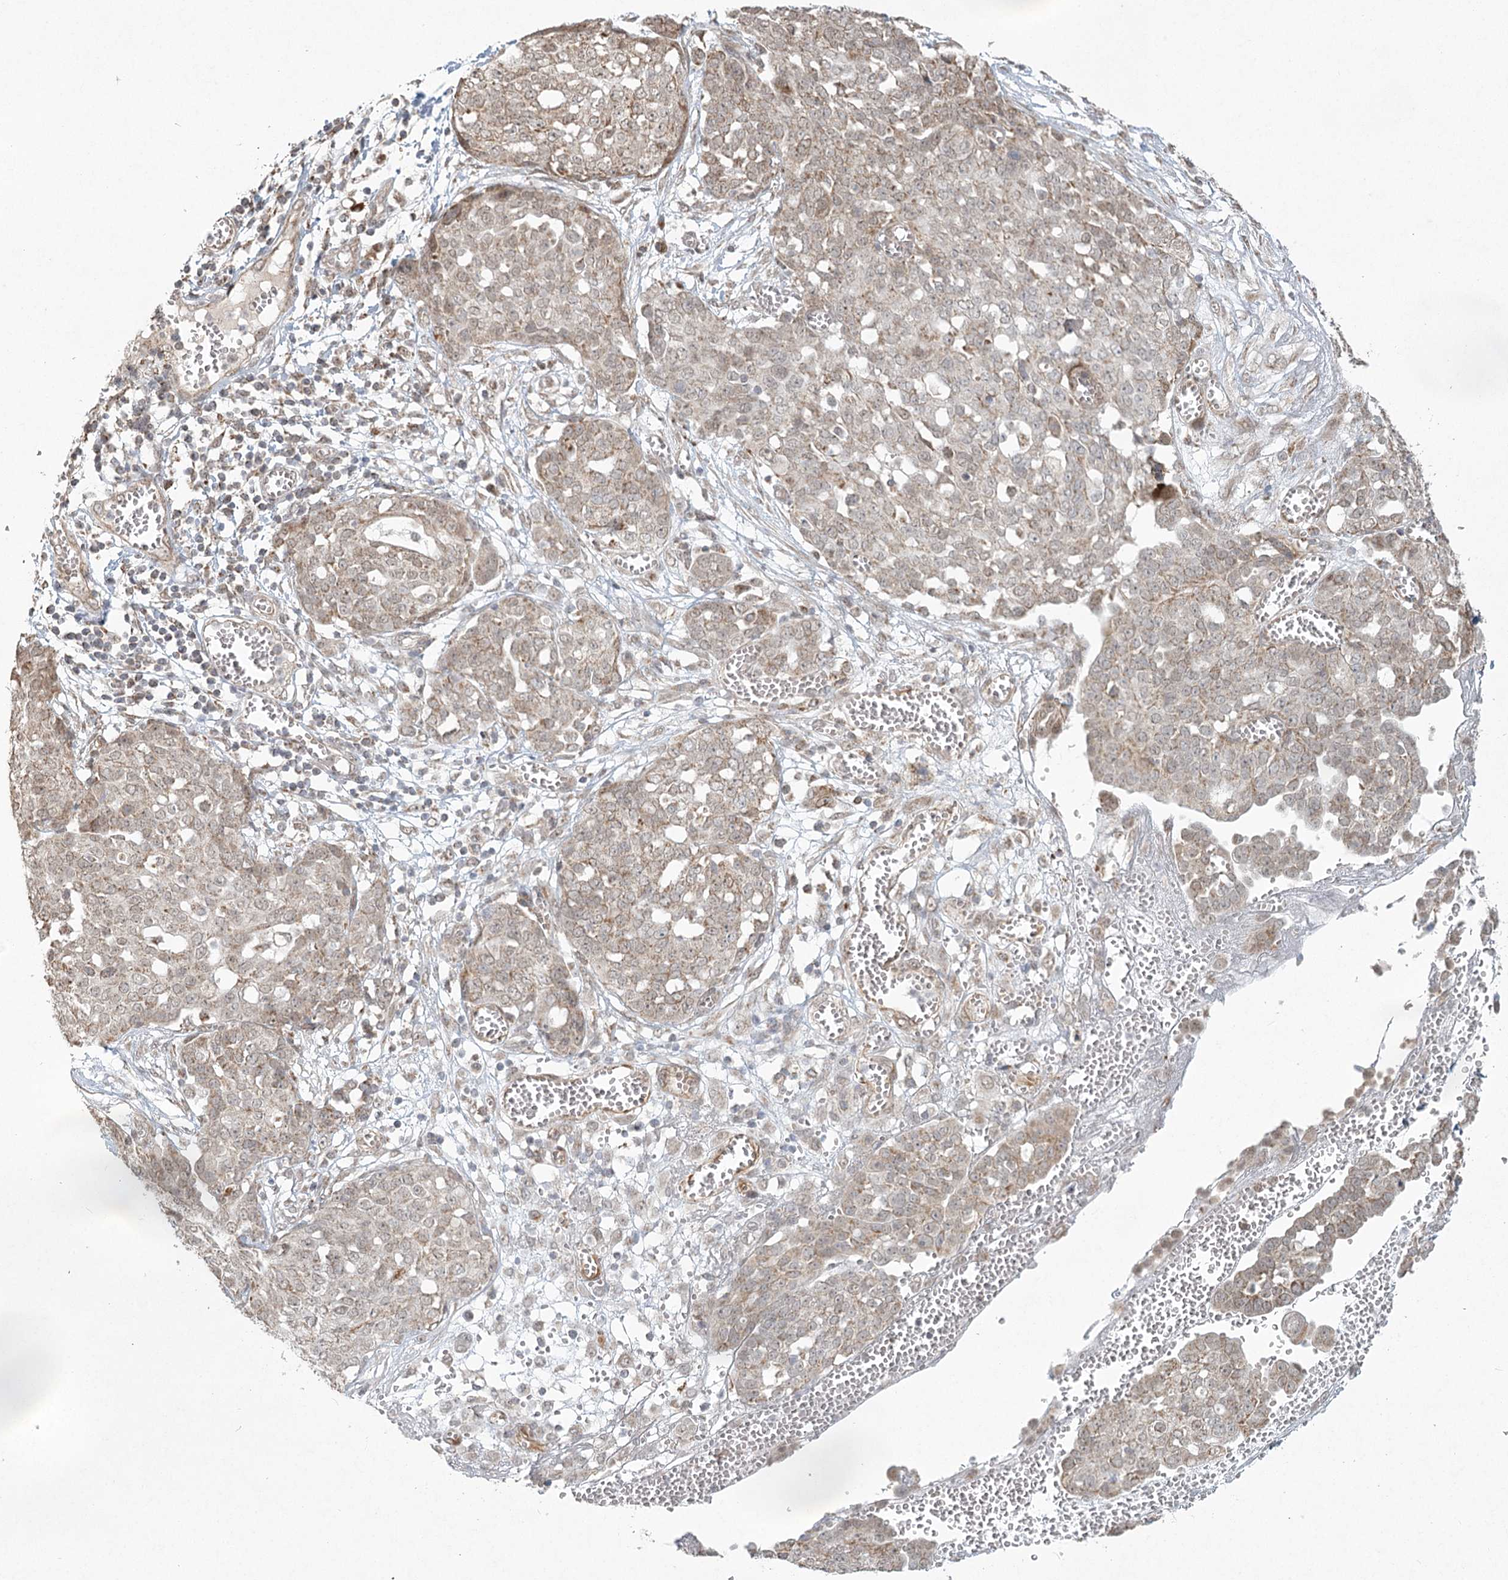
{"staining": {"intensity": "moderate", "quantity": ">75%", "location": "cytoplasmic/membranous"}, "tissue": "ovarian cancer", "cell_type": "Tumor cells", "image_type": "cancer", "snomed": [{"axis": "morphology", "description": "Cystadenocarcinoma, serous, NOS"}, {"axis": "topography", "description": "Soft tissue"}, {"axis": "topography", "description": "Ovary"}], "caption": "DAB (3,3'-diaminobenzidine) immunohistochemical staining of human ovarian serous cystadenocarcinoma displays moderate cytoplasmic/membranous protein expression in about >75% of tumor cells. The staining was performed using DAB (3,3'-diaminobenzidine) to visualize the protein expression in brown, while the nuclei were stained in blue with hematoxylin (Magnification: 20x).", "gene": "LACTB", "patient": {"sex": "female", "age": 57}}